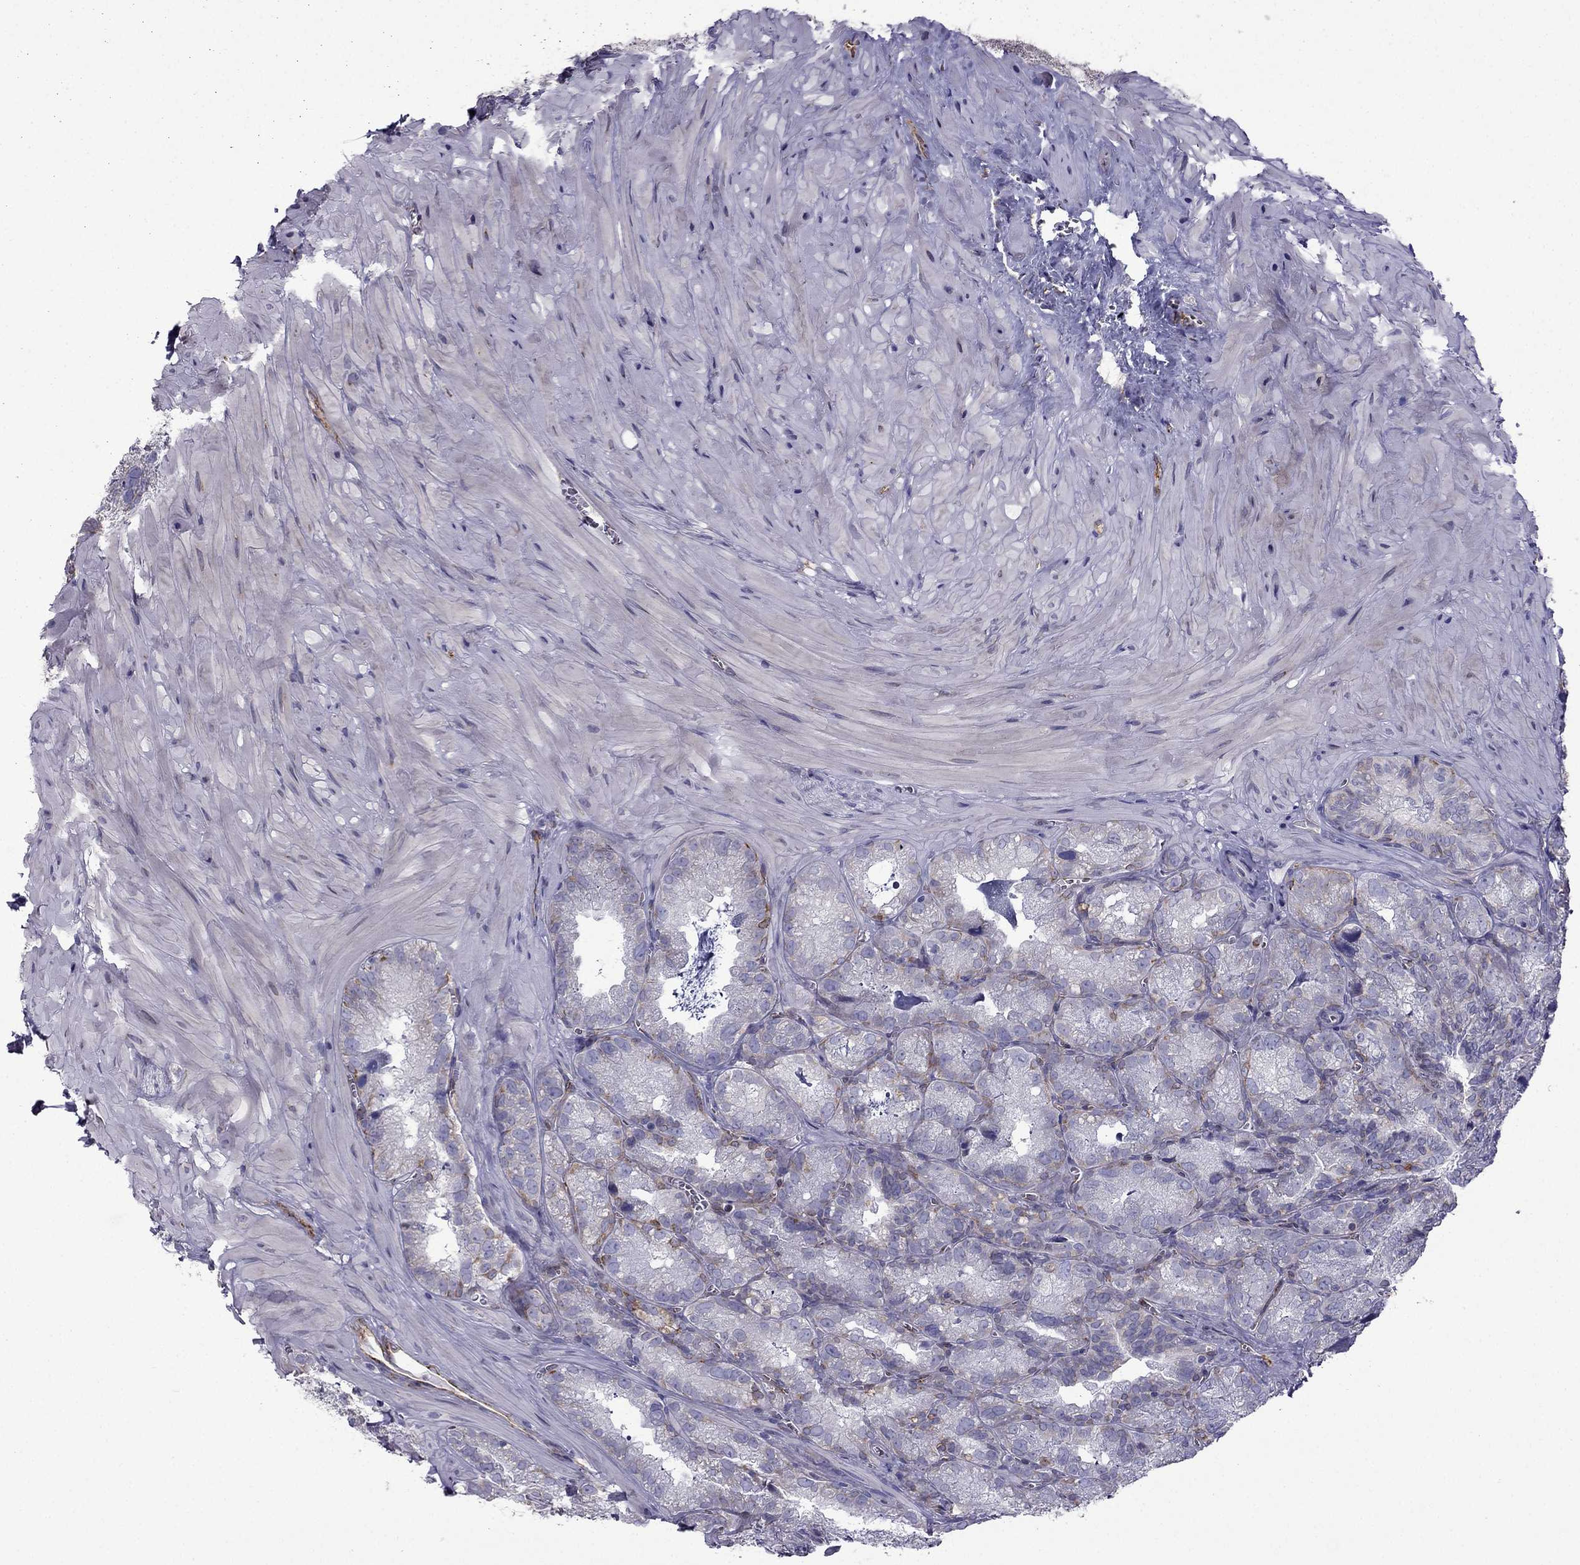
{"staining": {"intensity": "moderate", "quantity": "<25%", "location": "cytoplasmic/membranous"}, "tissue": "seminal vesicle", "cell_type": "Glandular cells", "image_type": "normal", "snomed": [{"axis": "morphology", "description": "Normal tissue, NOS"}, {"axis": "topography", "description": "Seminal veicle"}], "caption": "Immunohistochemical staining of benign human seminal vesicle displays moderate cytoplasmic/membranous protein staining in approximately <25% of glandular cells.", "gene": "IKBIP", "patient": {"sex": "male", "age": 57}}